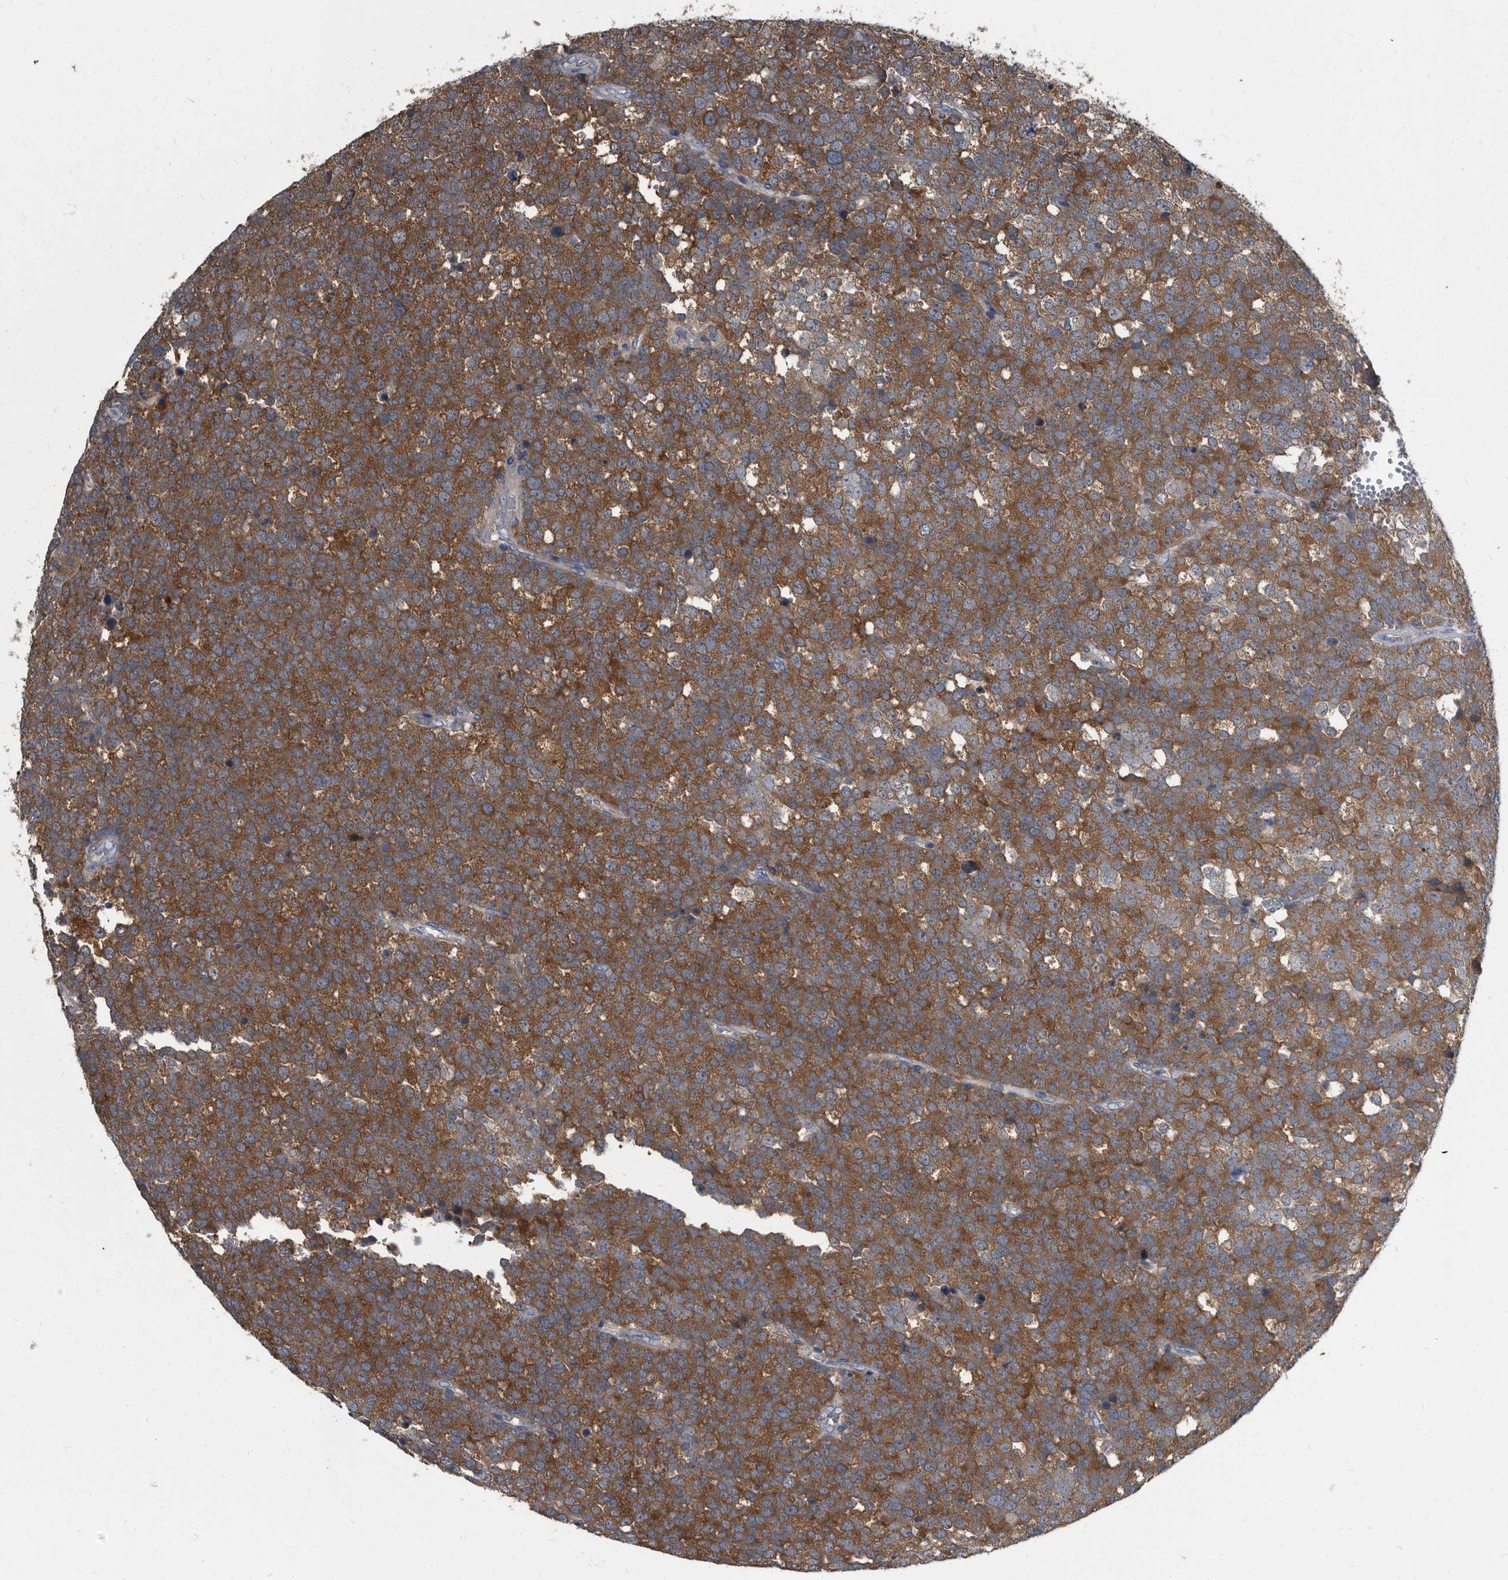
{"staining": {"intensity": "strong", "quantity": ">75%", "location": "cytoplasmic/membranous"}, "tissue": "testis cancer", "cell_type": "Tumor cells", "image_type": "cancer", "snomed": [{"axis": "morphology", "description": "Seminoma, NOS"}, {"axis": "topography", "description": "Testis"}], "caption": "A micrograph showing strong cytoplasmic/membranous positivity in about >75% of tumor cells in testis seminoma, as visualized by brown immunohistochemical staining.", "gene": "CDV3", "patient": {"sex": "male", "age": 71}}